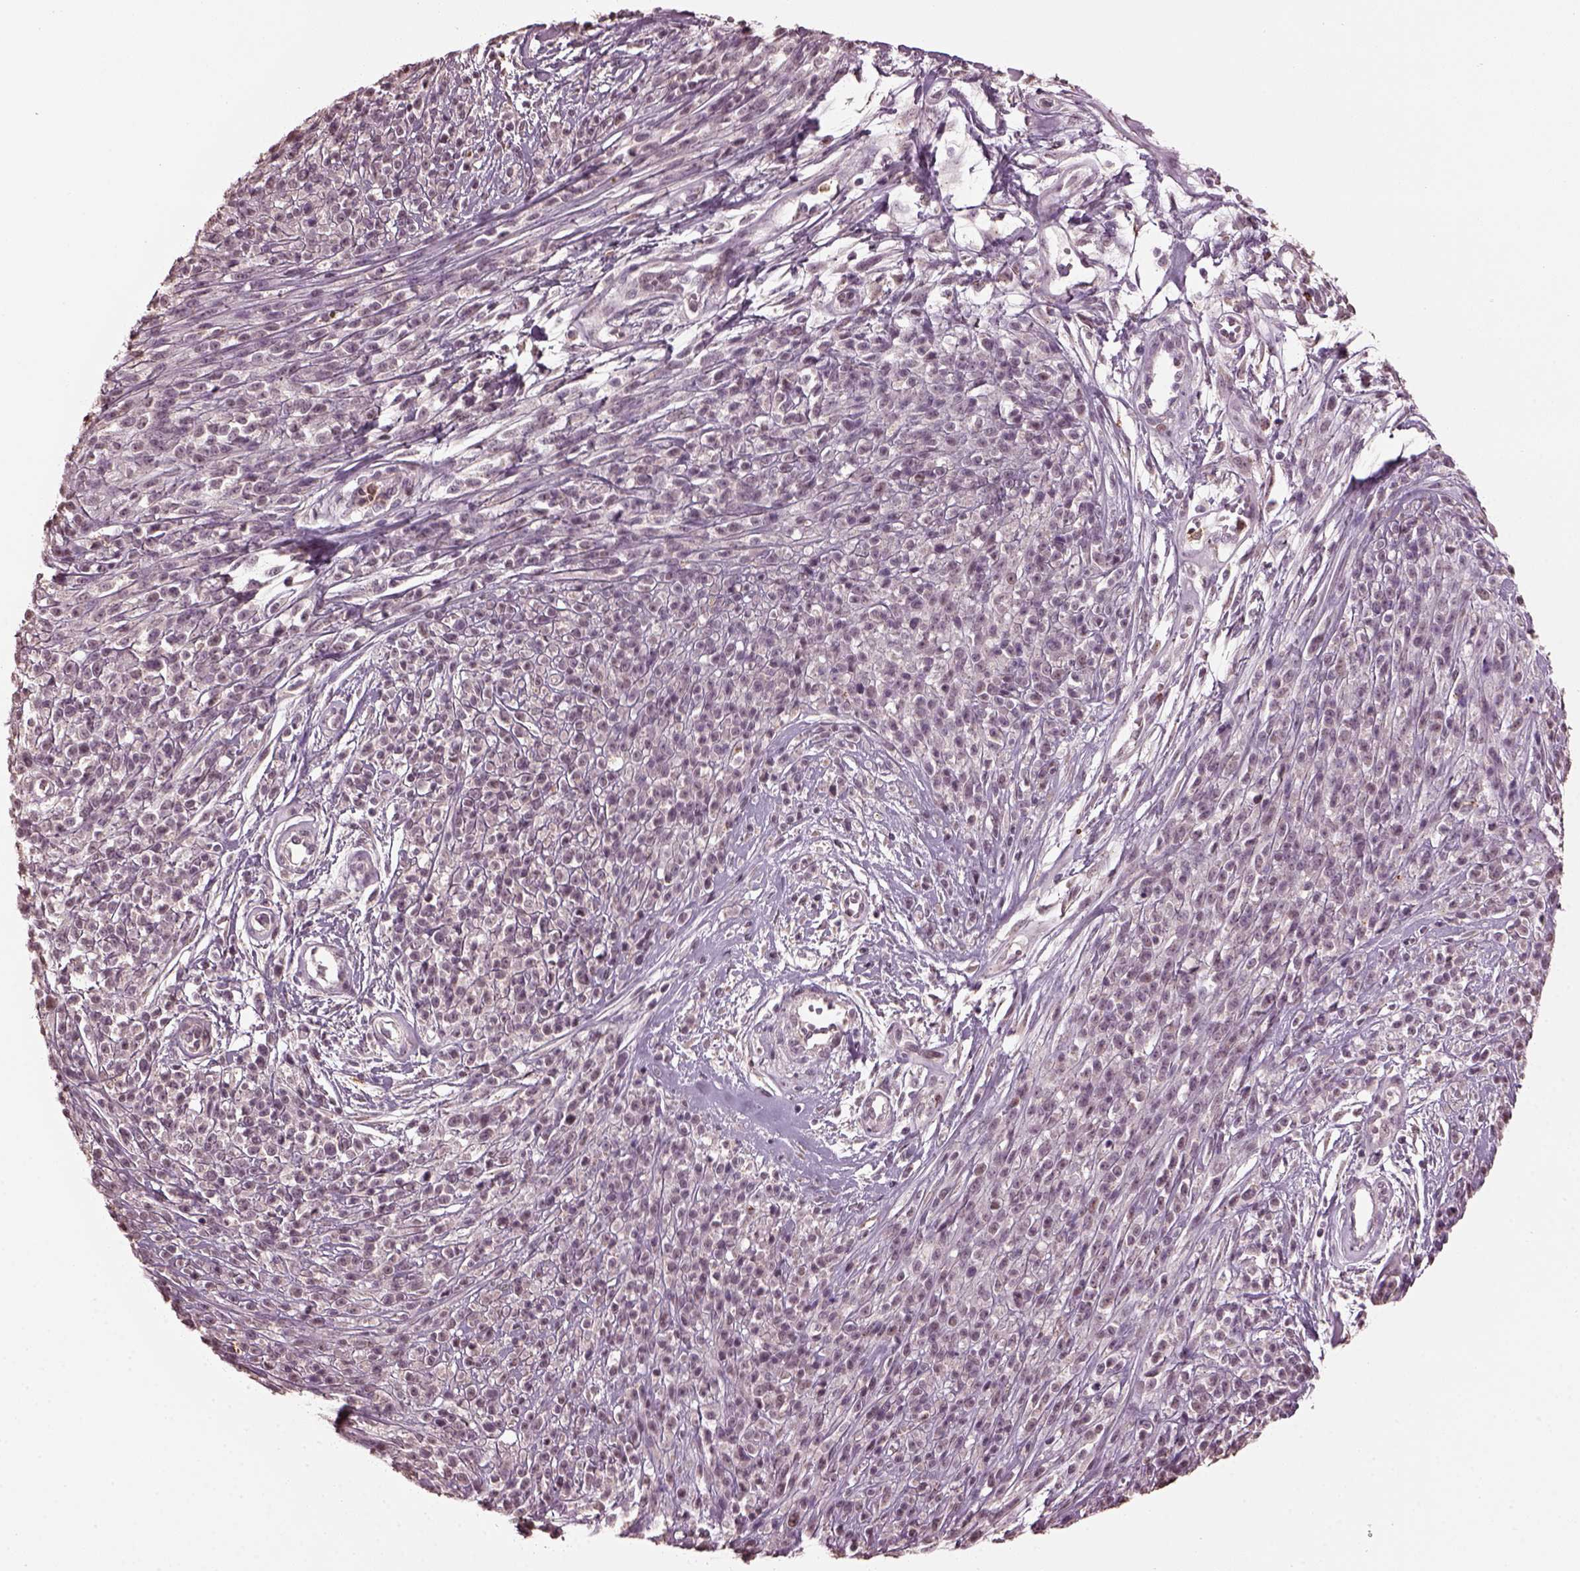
{"staining": {"intensity": "negative", "quantity": "none", "location": "none"}, "tissue": "melanoma", "cell_type": "Tumor cells", "image_type": "cancer", "snomed": [{"axis": "morphology", "description": "Malignant melanoma, NOS"}, {"axis": "topography", "description": "Skin"}, {"axis": "topography", "description": "Skin of trunk"}], "caption": "Immunohistochemistry (IHC) micrograph of neoplastic tissue: malignant melanoma stained with DAB displays no significant protein positivity in tumor cells.", "gene": "RUFY3", "patient": {"sex": "male", "age": 74}}